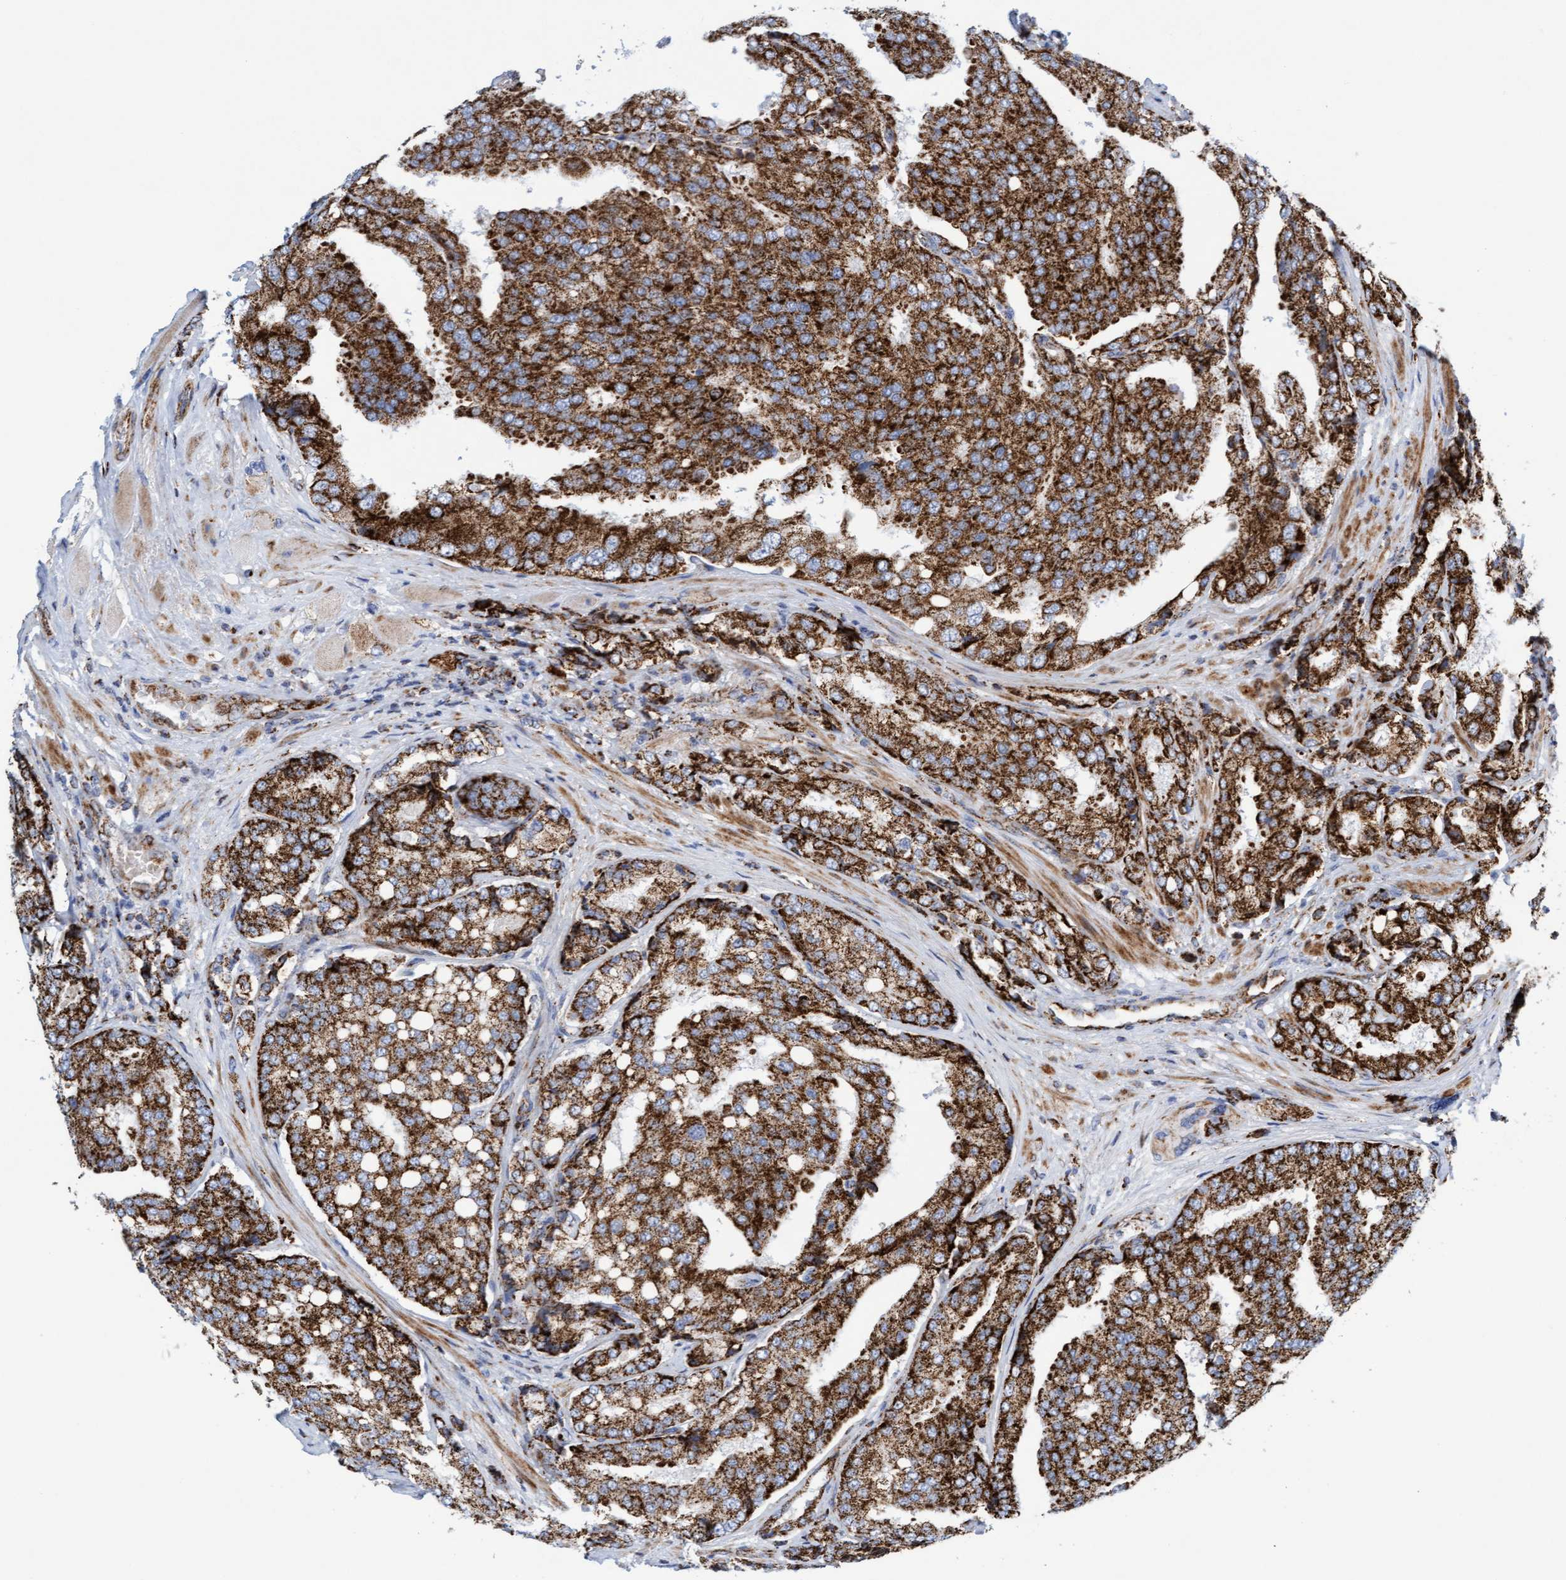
{"staining": {"intensity": "strong", "quantity": ">75%", "location": "cytoplasmic/membranous"}, "tissue": "prostate cancer", "cell_type": "Tumor cells", "image_type": "cancer", "snomed": [{"axis": "morphology", "description": "Adenocarcinoma, High grade"}, {"axis": "topography", "description": "Prostate"}], "caption": "This is an image of immunohistochemistry (IHC) staining of prostate high-grade adenocarcinoma, which shows strong staining in the cytoplasmic/membranous of tumor cells.", "gene": "GGTA1", "patient": {"sex": "male", "age": 50}}